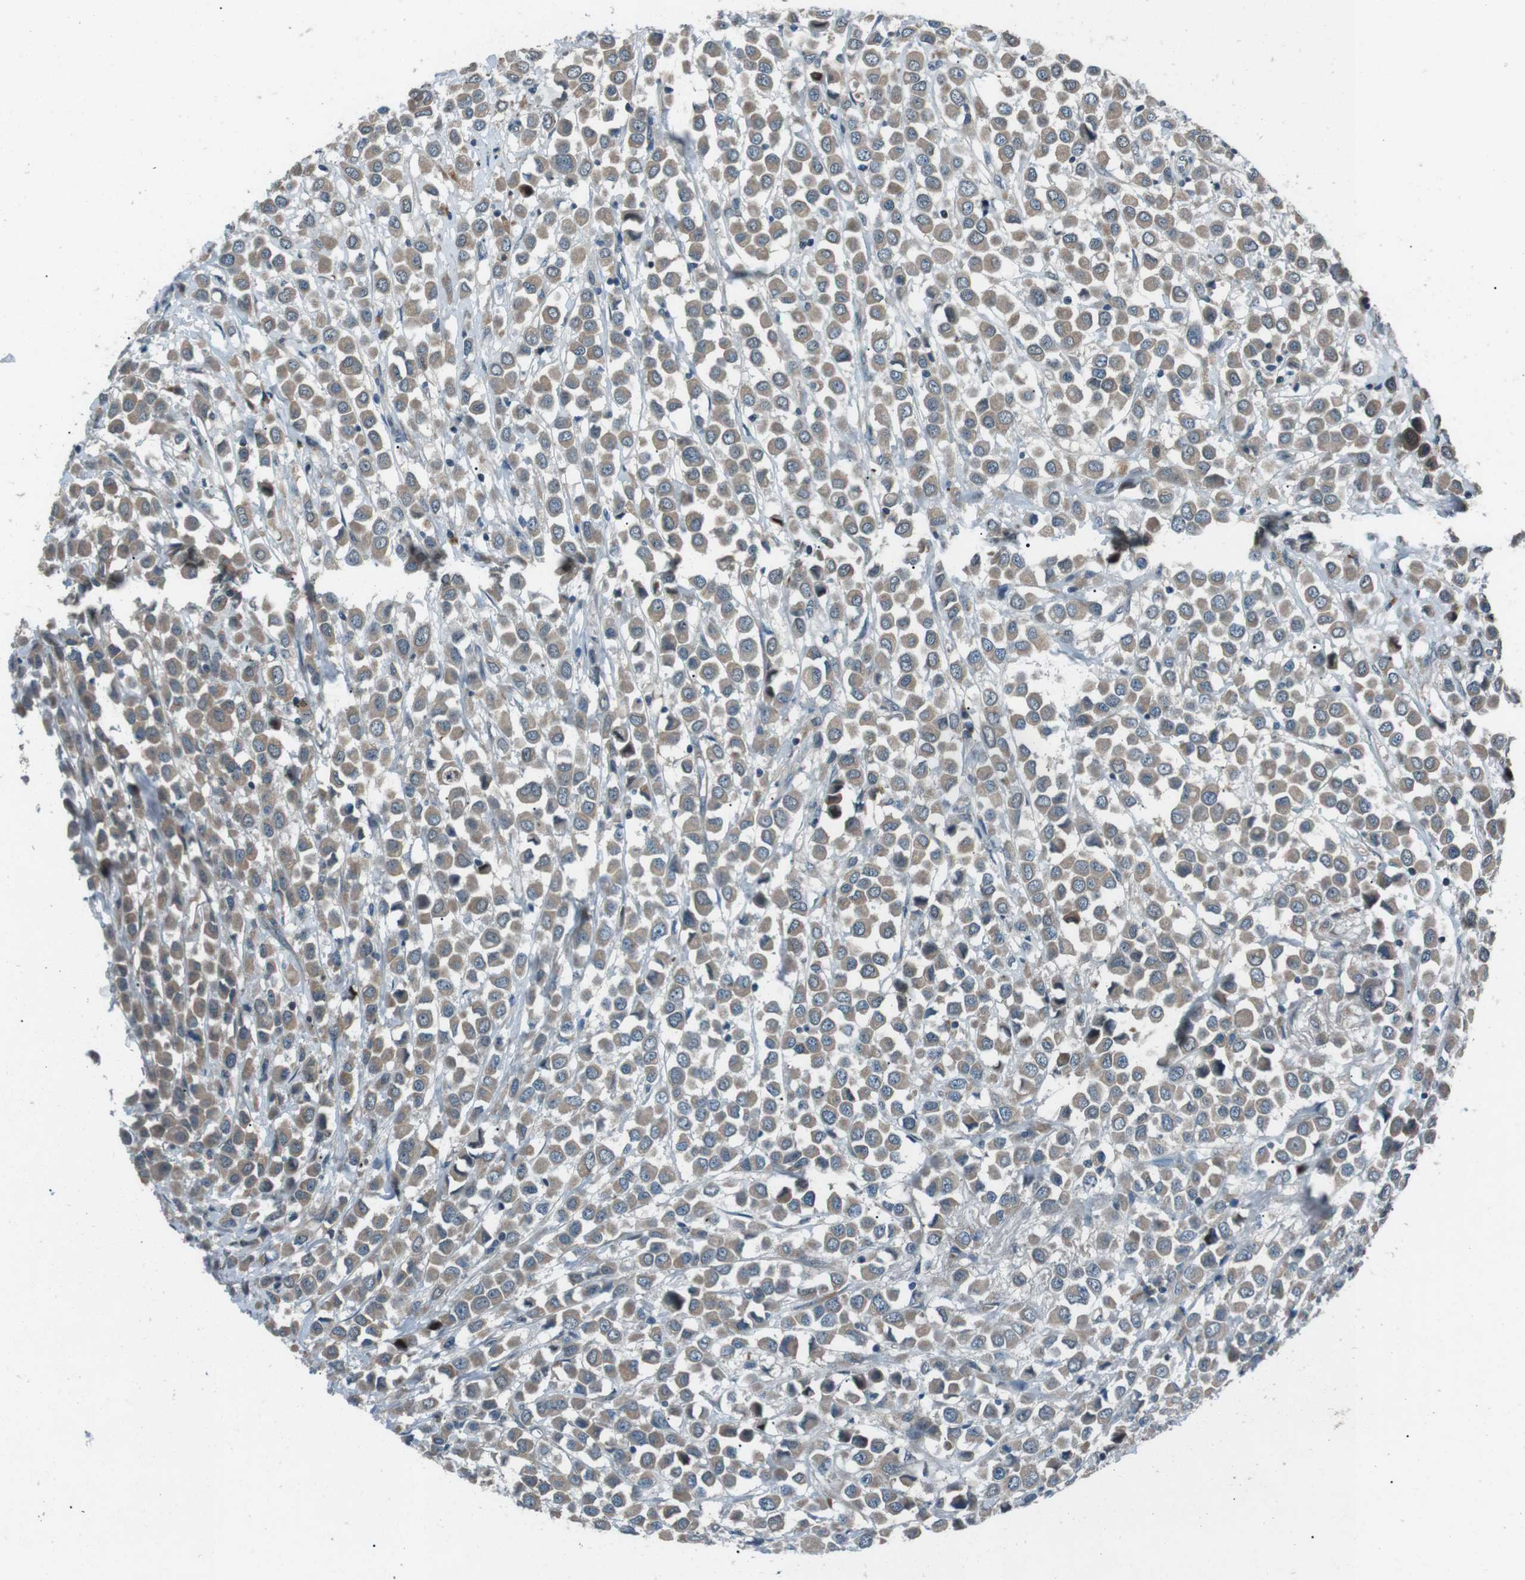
{"staining": {"intensity": "weak", "quantity": ">75%", "location": "cytoplasmic/membranous"}, "tissue": "breast cancer", "cell_type": "Tumor cells", "image_type": "cancer", "snomed": [{"axis": "morphology", "description": "Duct carcinoma"}, {"axis": "topography", "description": "Breast"}], "caption": "Immunohistochemistry (DAB (3,3'-diaminobenzidine)) staining of breast cancer displays weak cytoplasmic/membranous protein positivity in about >75% of tumor cells.", "gene": "LRIG2", "patient": {"sex": "female", "age": 61}}